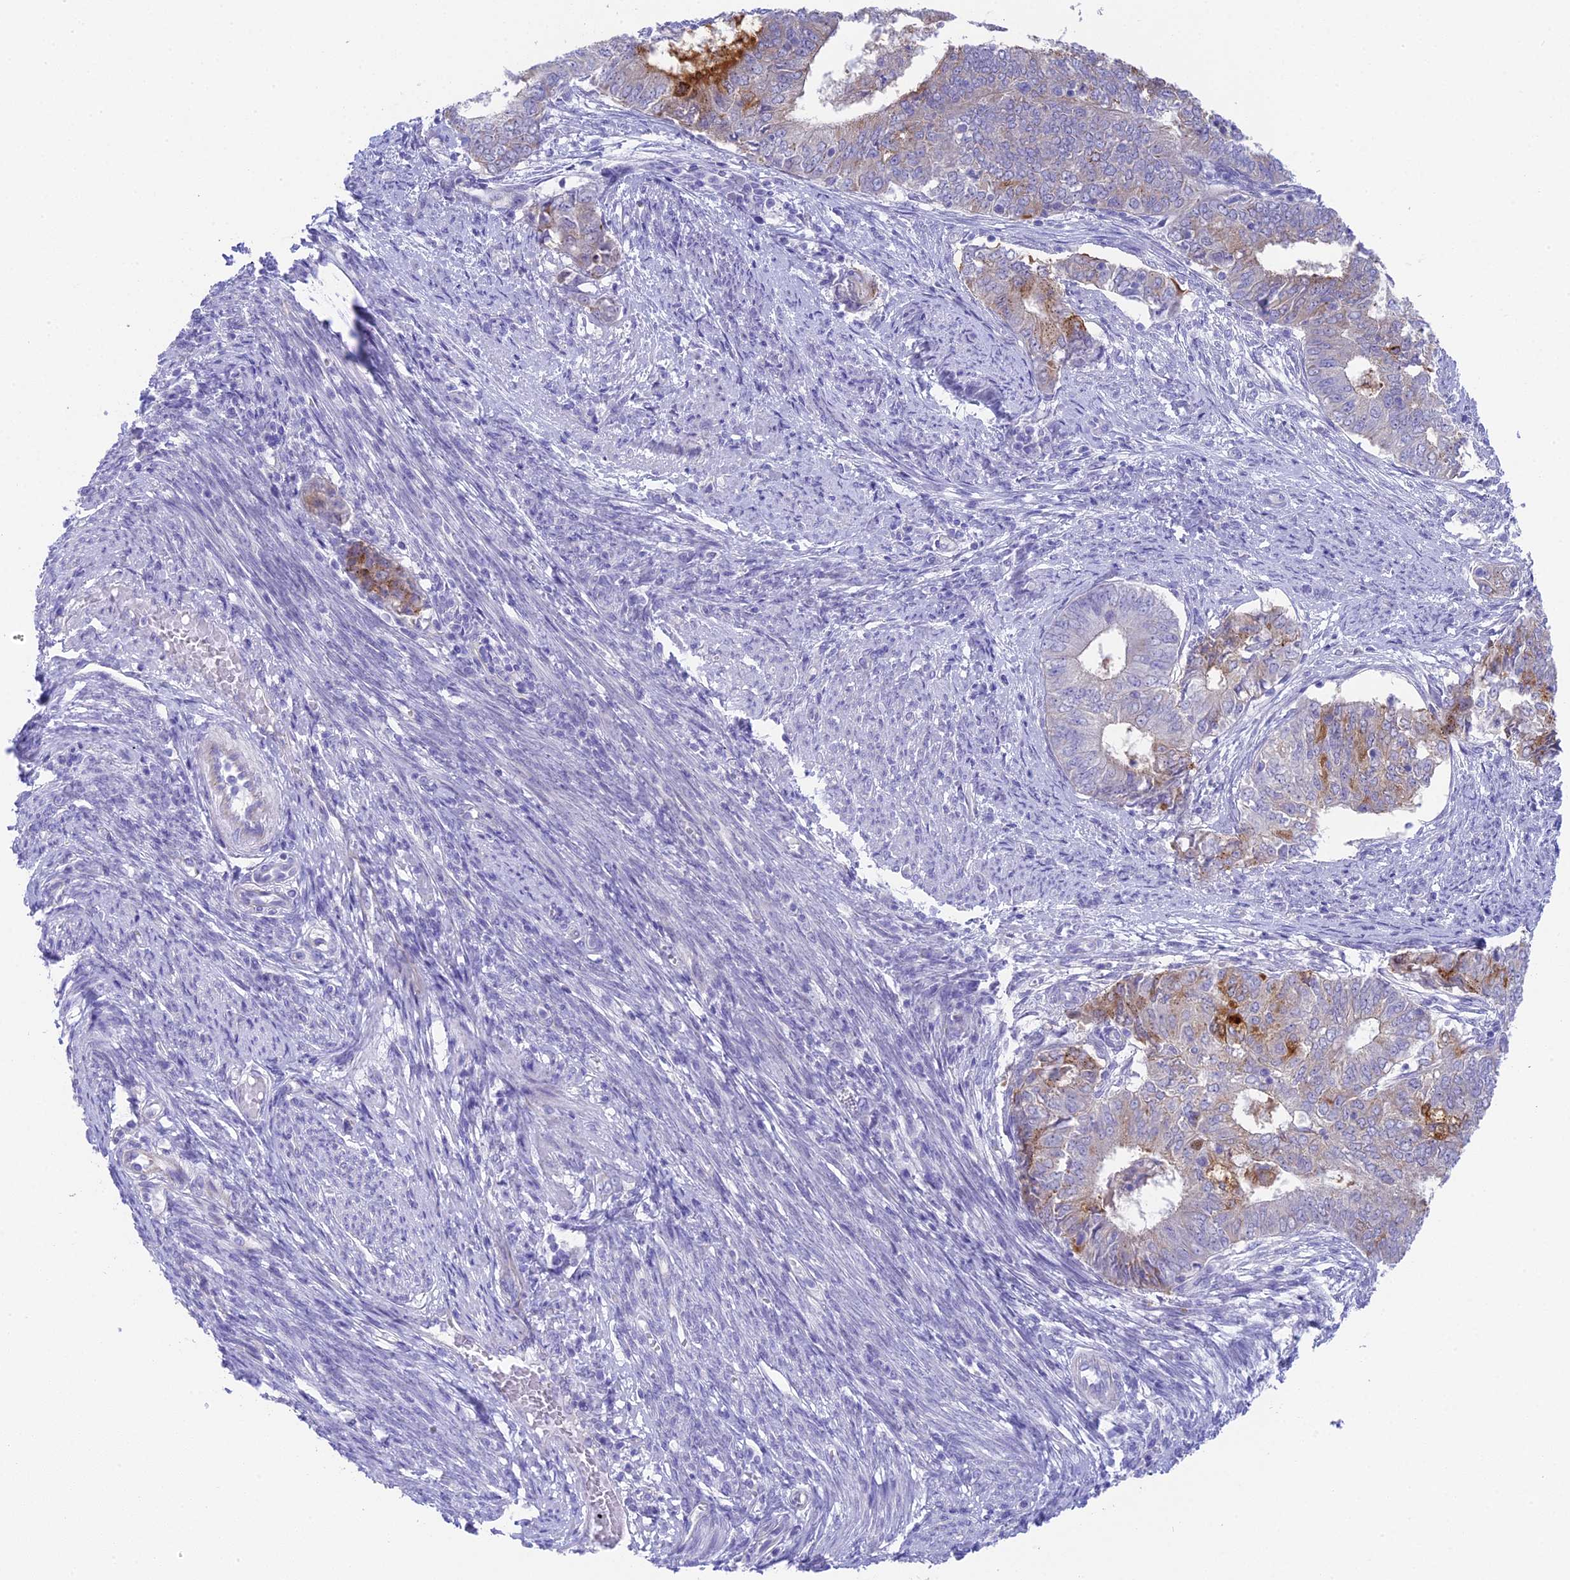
{"staining": {"intensity": "moderate", "quantity": "<25%", "location": "cytoplasmic/membranous"}, "tissue": "endometrial cancer", "cell_type": "Tumor cells", "image_type": "cancer", "snomed": [{"axis": "morphology", "description": "Adenocarcinoma, NOS"}, {"axis": "topography", "description": "Endometrium"}], "caption": "Endometrial cancer stained for a protein (brown) displays moderate cytoplasmic/membranous positive expression in approximately <25% of tumor cells.", "gene": "TACSTD2", "patient": {"sex": "female", "age": 62}}